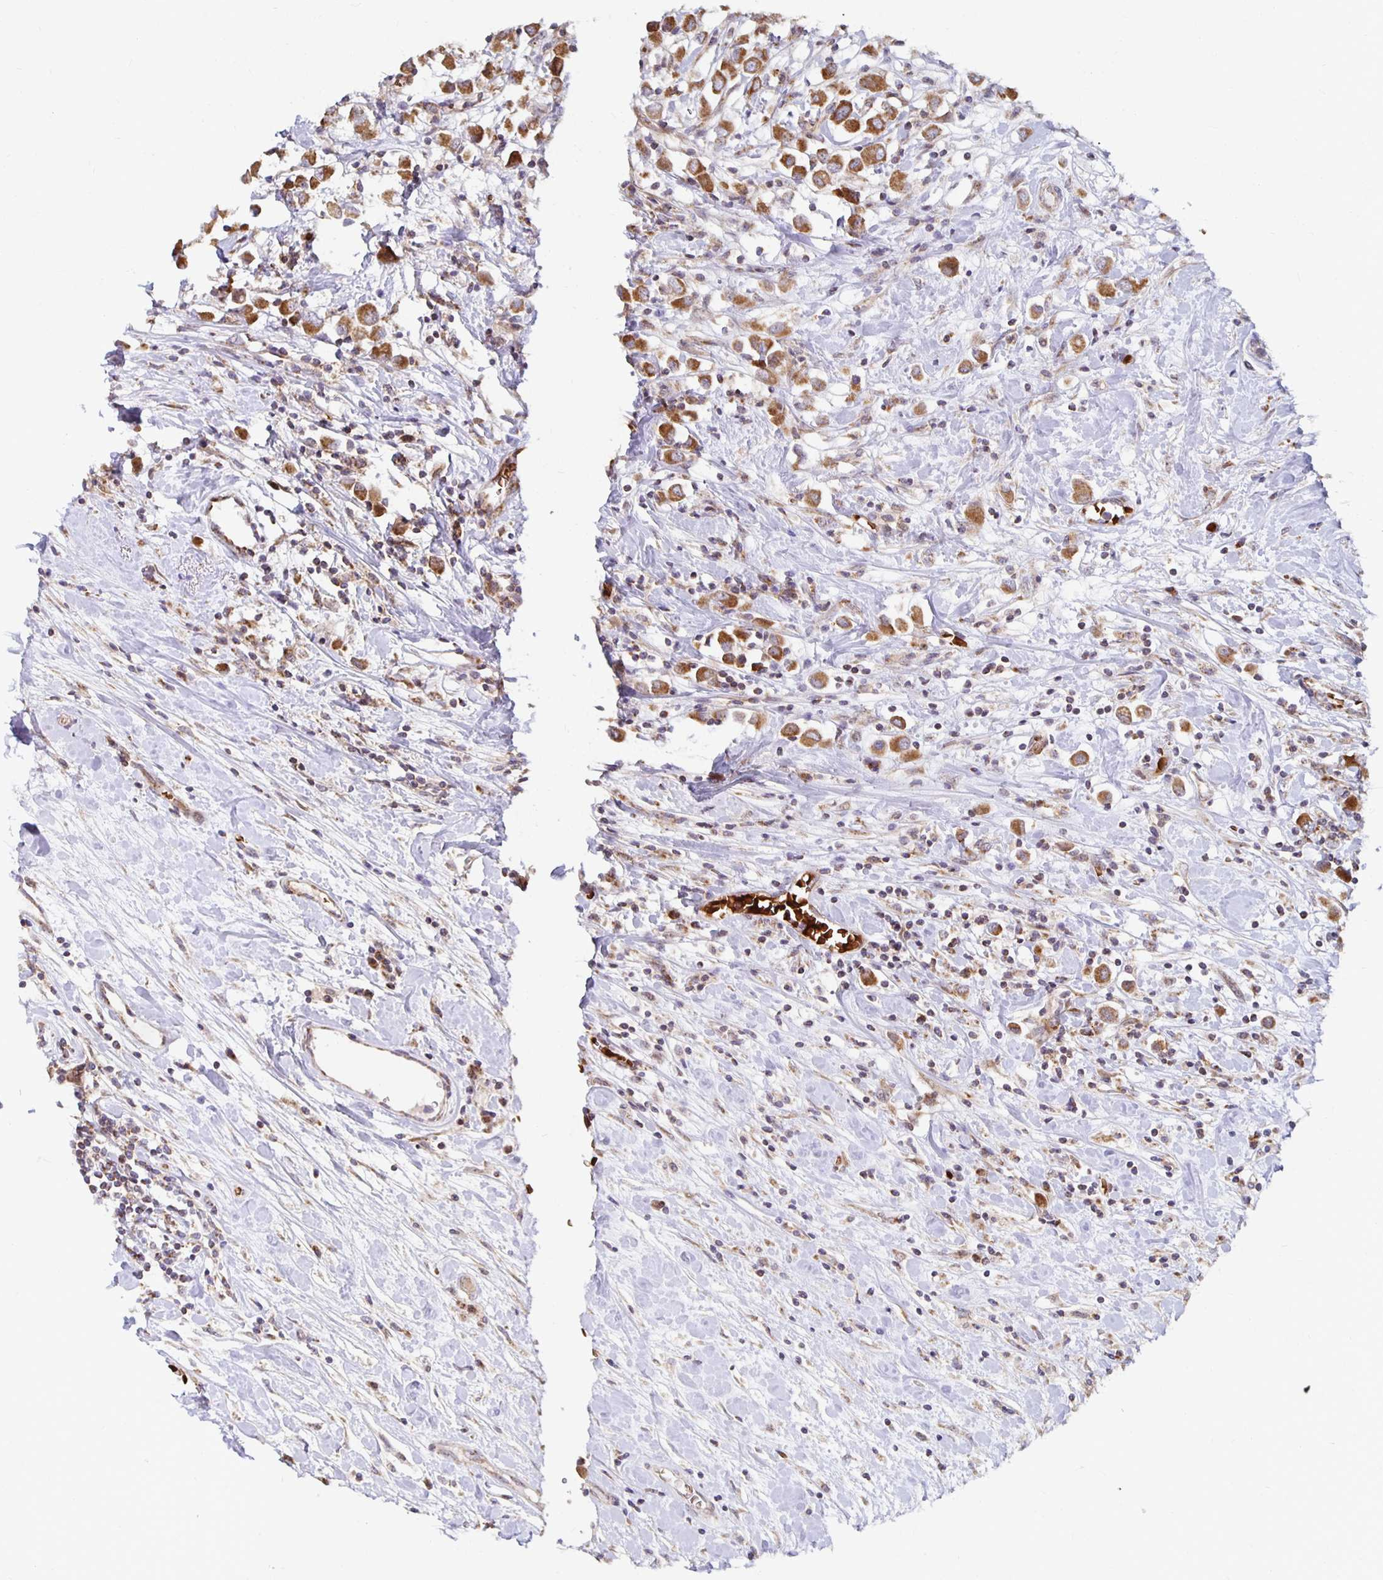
{"staining": {"intensity": "strong", "quantity": ">75%", "location": "cytoplasmic/membranous"}, "tissue": "breast cancer", "cell_type": "Tumor cells", "image_type": "cancer", "snomed": [{"axis": "morphology", "description": "Duct carcinoma"}, {"axis": "topography", "description": "Breast"}], "caption": "There is high levels of strong cytoplasmic/membranous positivity in tumor cells of intraductal carcinoma (breast), as demonstrated by immunohistochemical staining (brown color).", "gene": "MRPL28", "patient": {"sex": "female", "age": 61}}